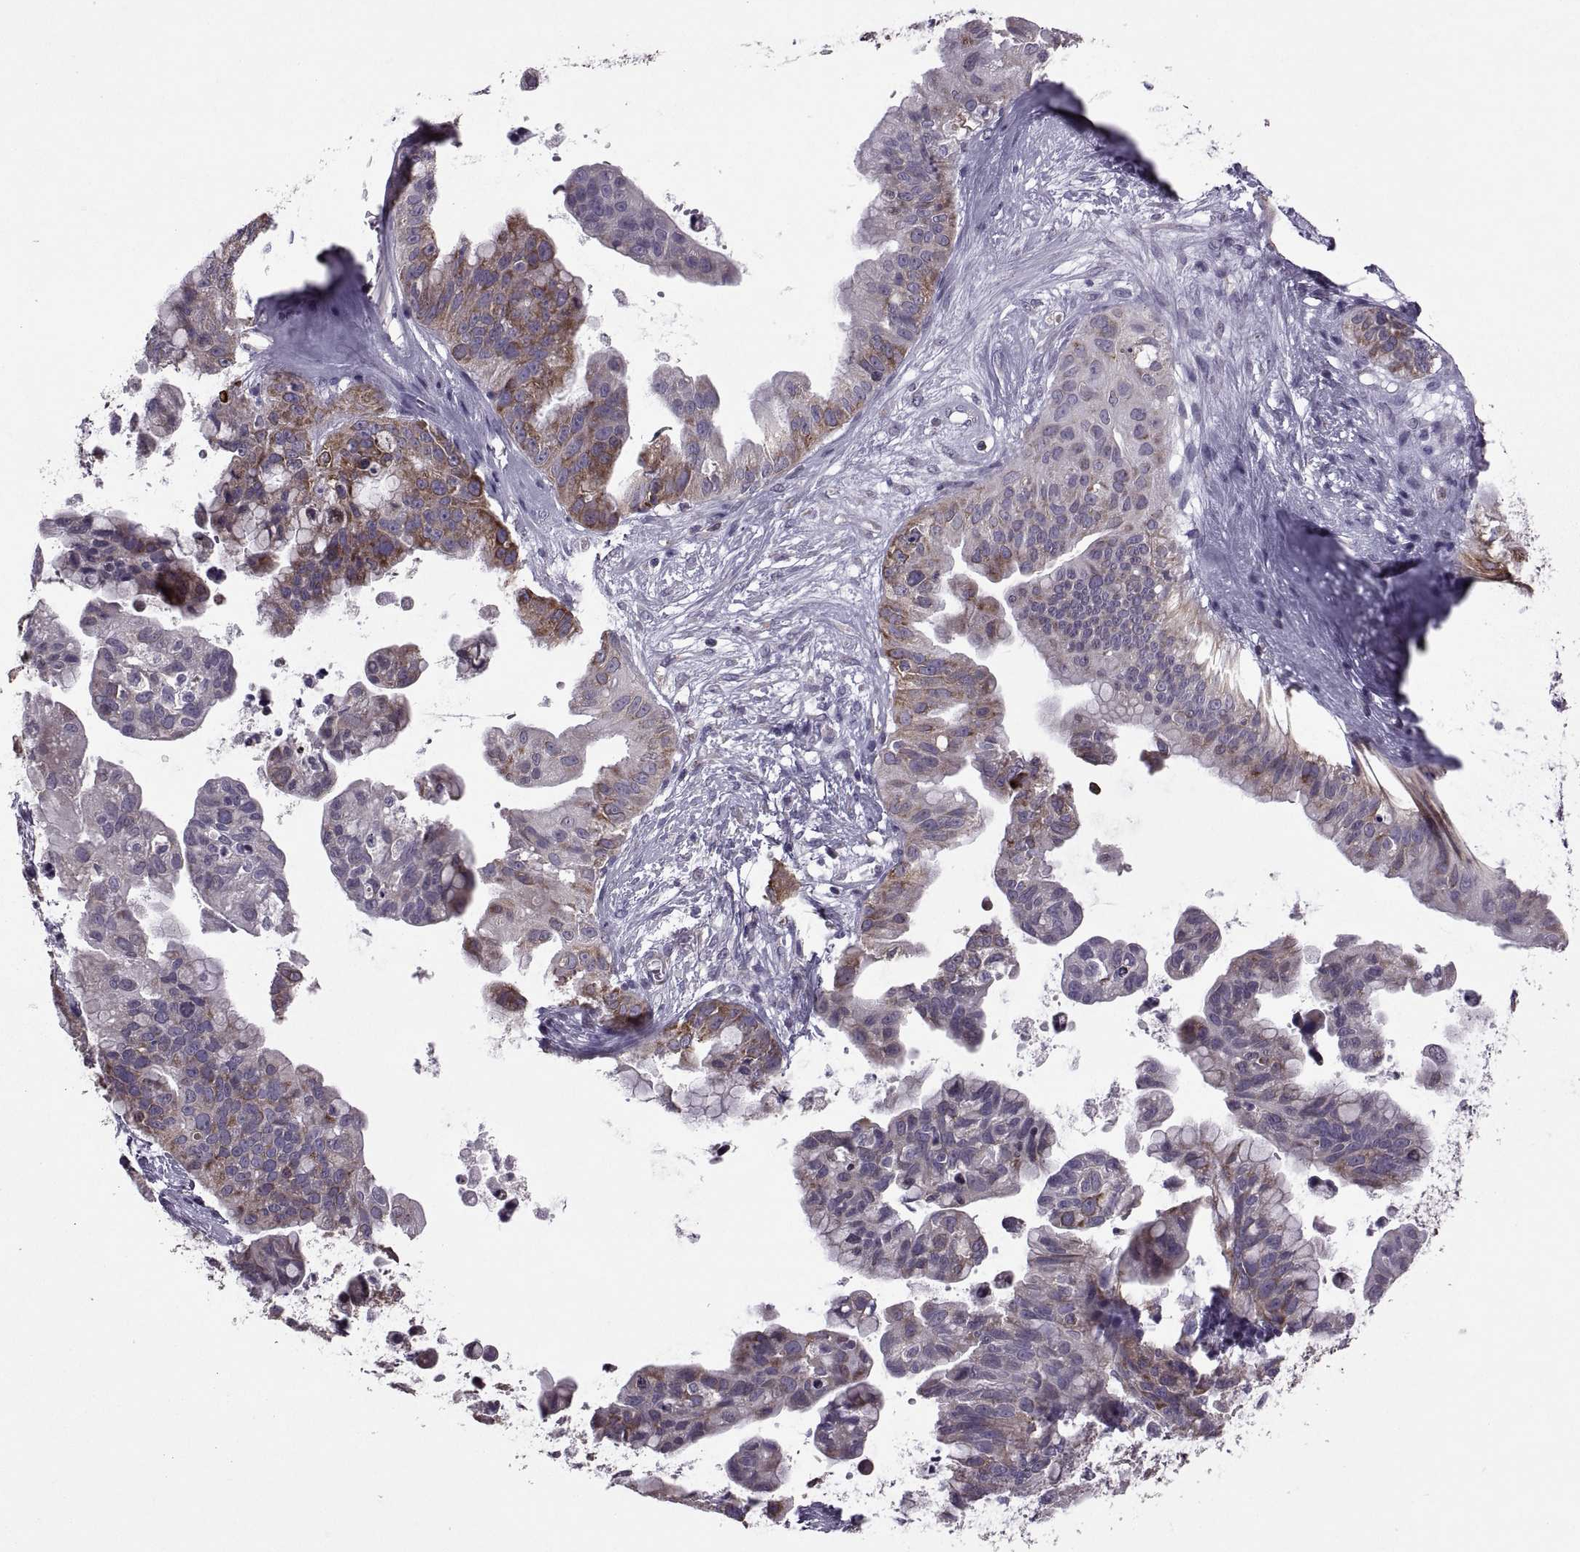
{"staining": {"intensity": "moderate", "quantity": "25%-75%", "location": "cytoplasmic/membranous"}, "tissue": "ovarian cancer", "cell_type": "Tumor cells", "image_type": "cancer", "snomed": [{"axis": "morphology", "description": "Cystadenocarcinoma, mucinous, NOS"}, {"axis": "topography", "description": "Ovary"}], "caption": "Tumor cells reveal medium levels of moderate cytoplasmic/membranous expression in approximately 25%-75% of cells in mucinous cystadenocarcinoma (ovarian). Ihc stains the protein of interest in brown and the nuclei are stained blue.", "gene": "PABPC1", "patient": {"sex": "female", "age": 76}}